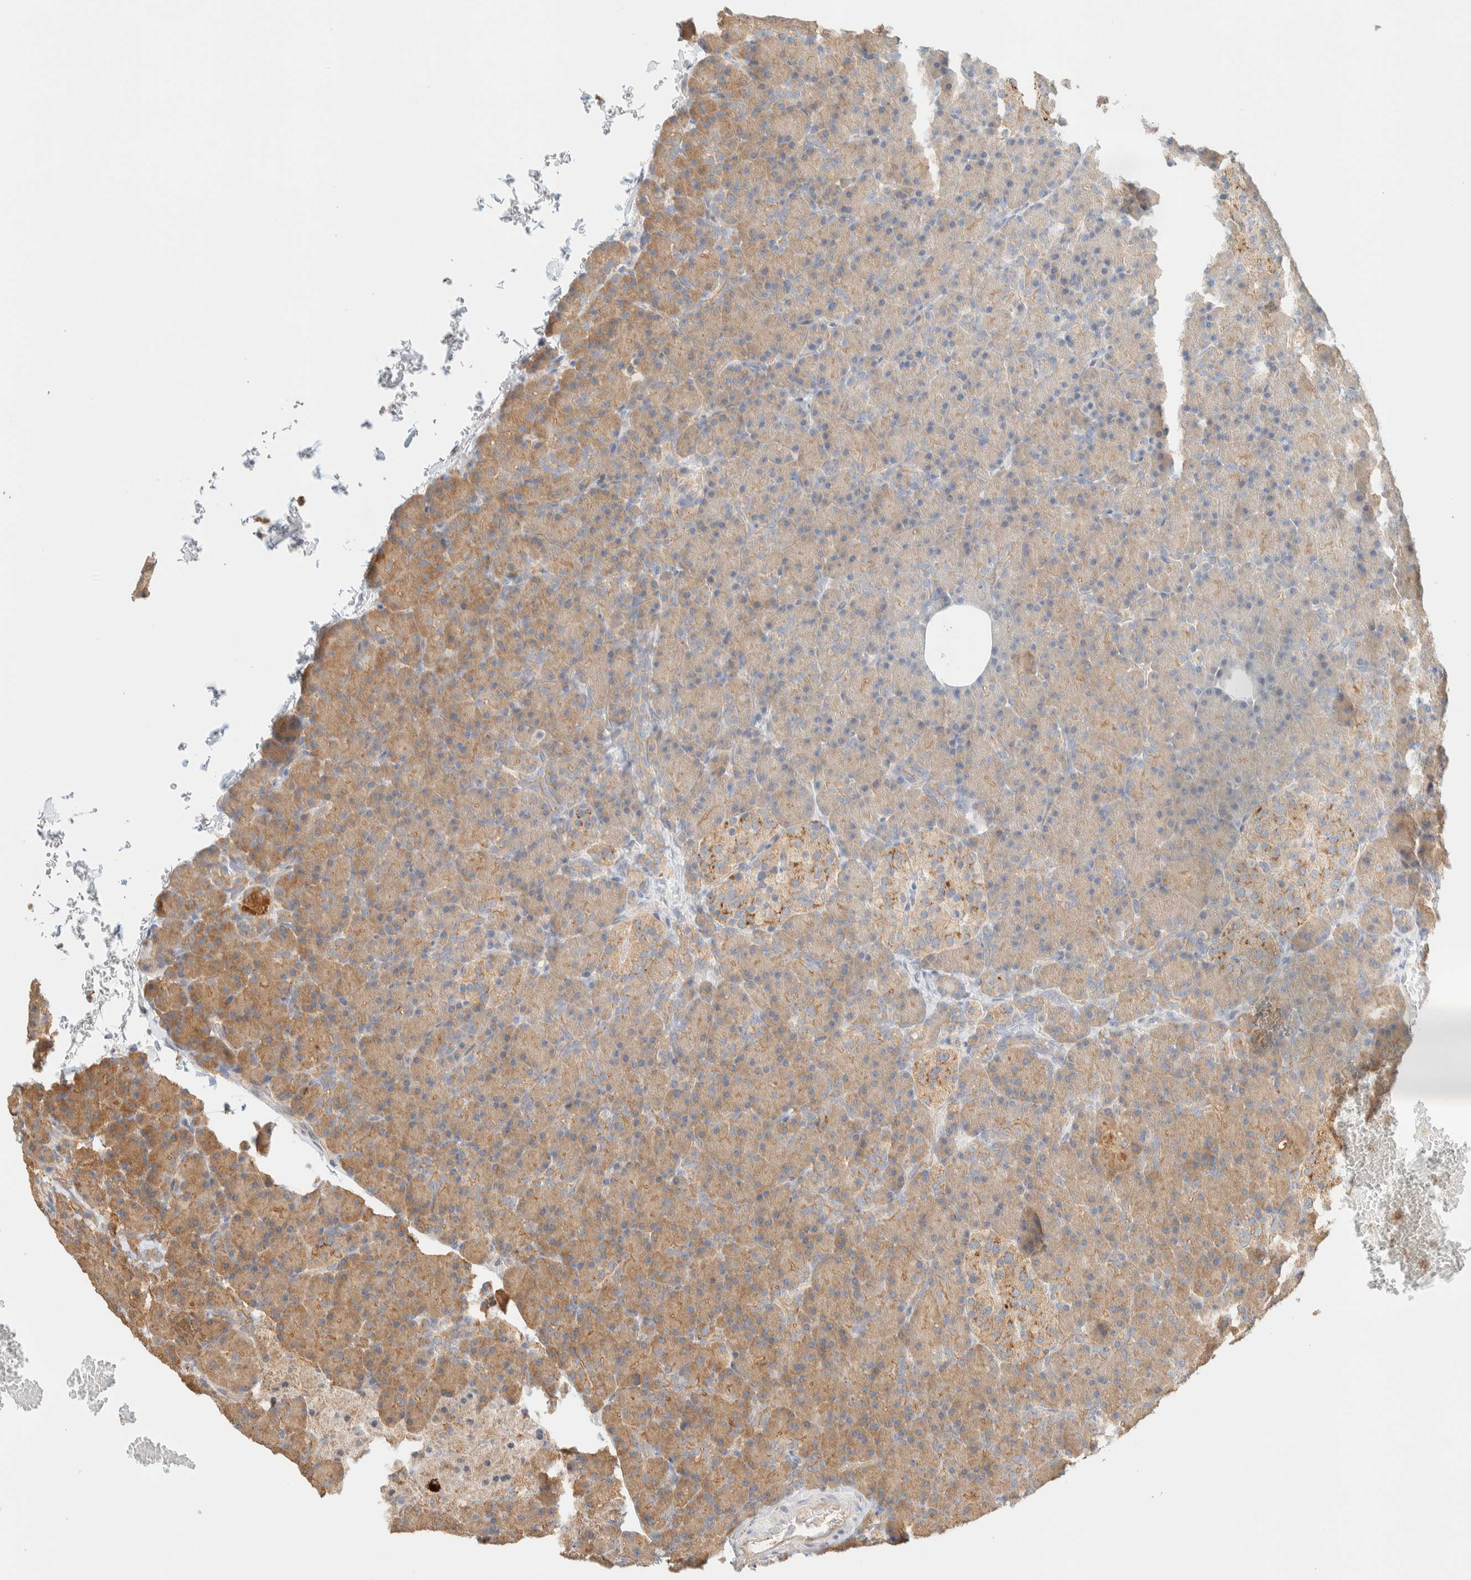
{"staining": {"intensity": "moderate", "quantity": ">75%", "location": "cytoplasmic/membranous"}, "tissue": "pancreas", "cell_type": "Exocrine glandular cells", "image_type": "normal", "snomed": [{"axis": "morphology", "description": "Normal tissue, NOS"}, {"axis": "topography", "description": "Pancreas"}], "caption": "A histopathology image of pancreas stained for a protein shows moderate cytoplasmic/membranous brown staining in exocrine glandular cells. The staining was performed using DAB (3,3'-diaminobenzidine) to visualize the protein expression in brown, while the nuclei were stained in blue with hematoxylin (Magnification: 20x).", "gene": "TBC1D8B", "patient": {"sex": "female", "age": 43}}